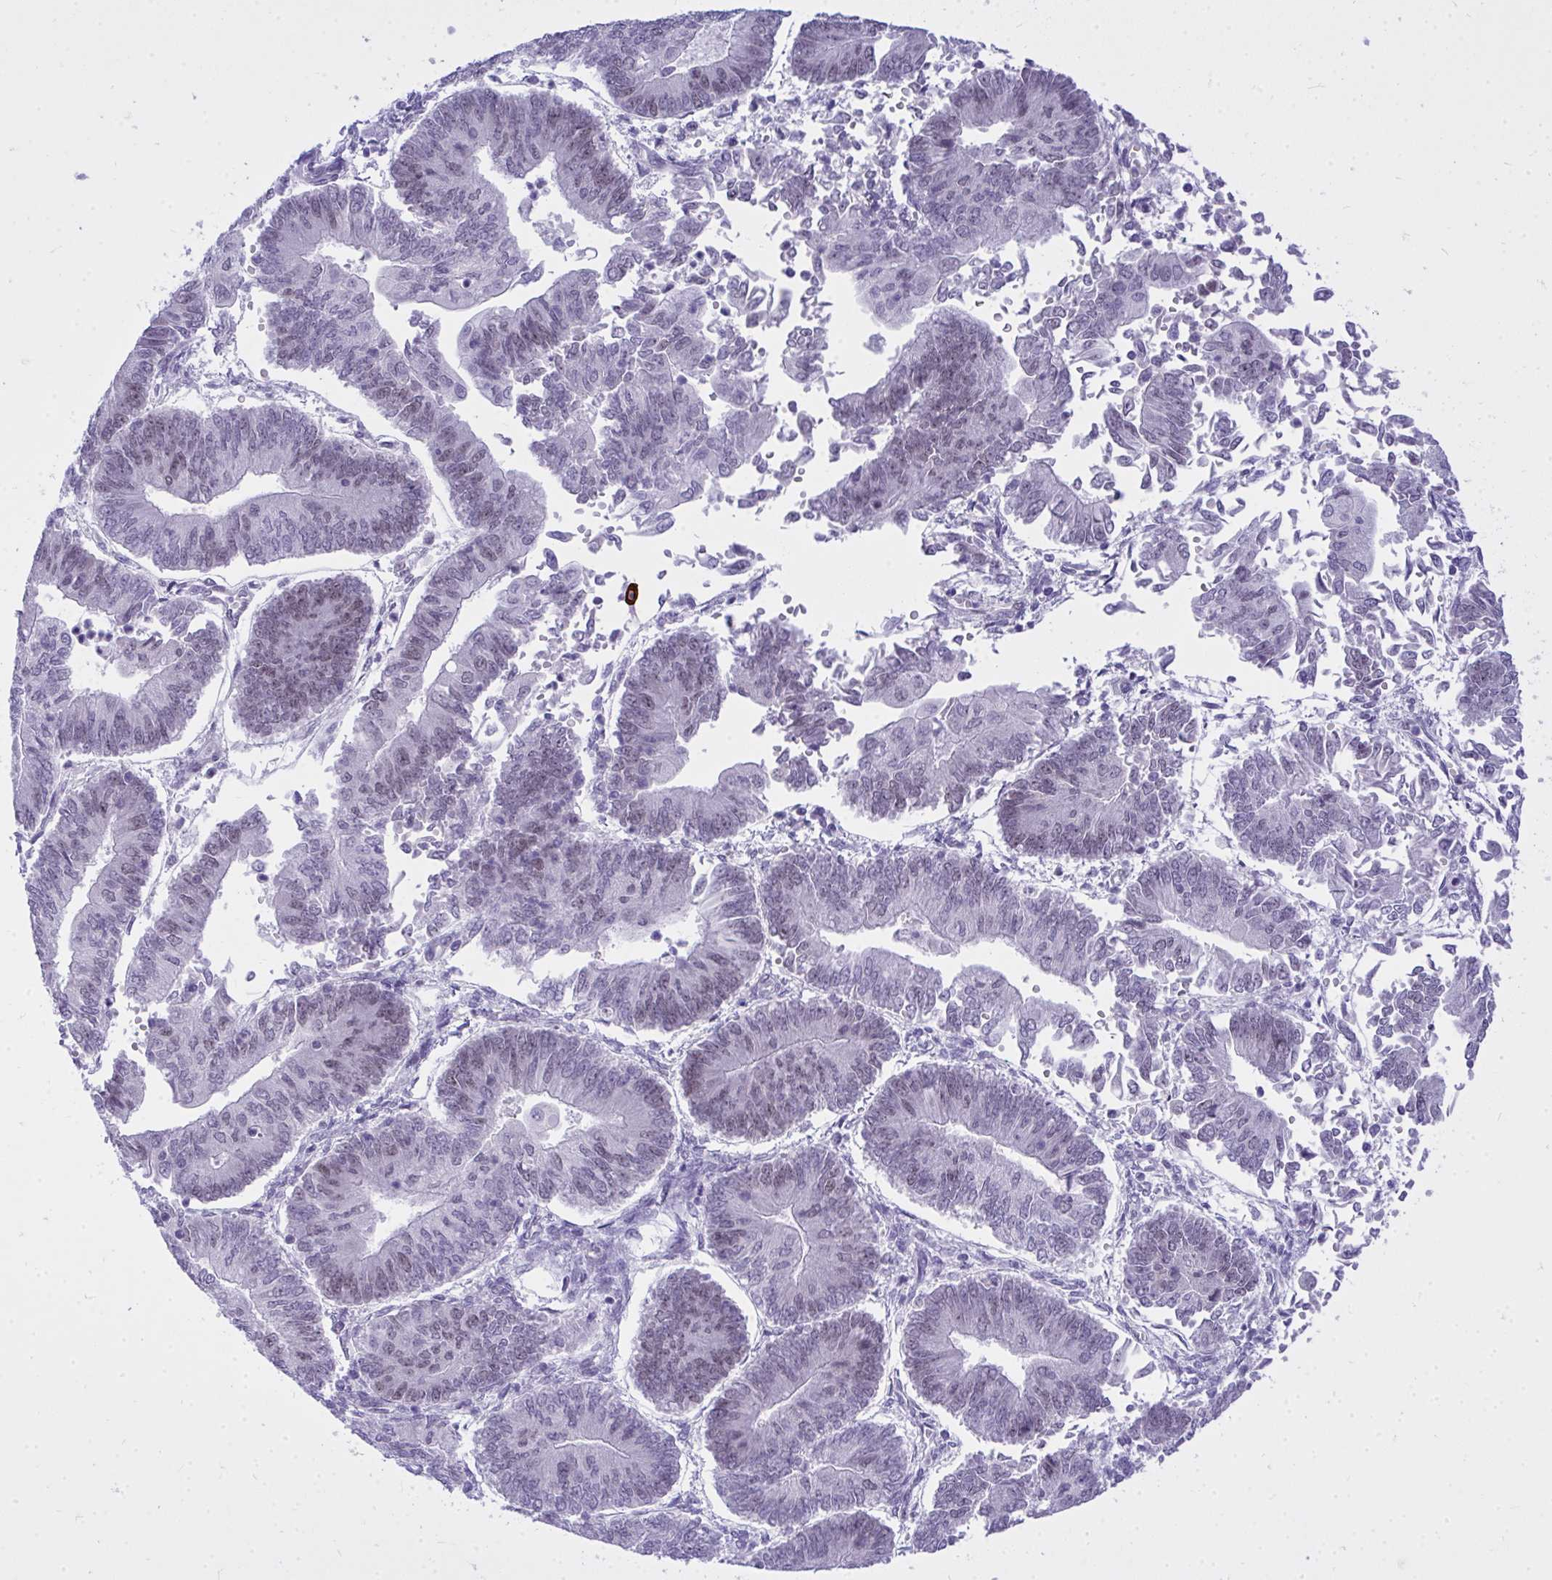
{"staining": {"intensity": "negative", "quantity": "none", "location": "none"}, "tissue": "endometrial cancer", "cell_type": "Tumor cells", "image_type": "cancer", "snomed": [{"axis": "morphology", "description": "Adenocarcinoma, NOS"}, {"axis": "topography", "description": "Endometrium"}], "caption": "This is an IHC image of endometrial cancer (adenocarcinoma). There is no staining in tumor cells.", "gene": "TEAD4", "patient": {"sex": "female", "age": 65}}